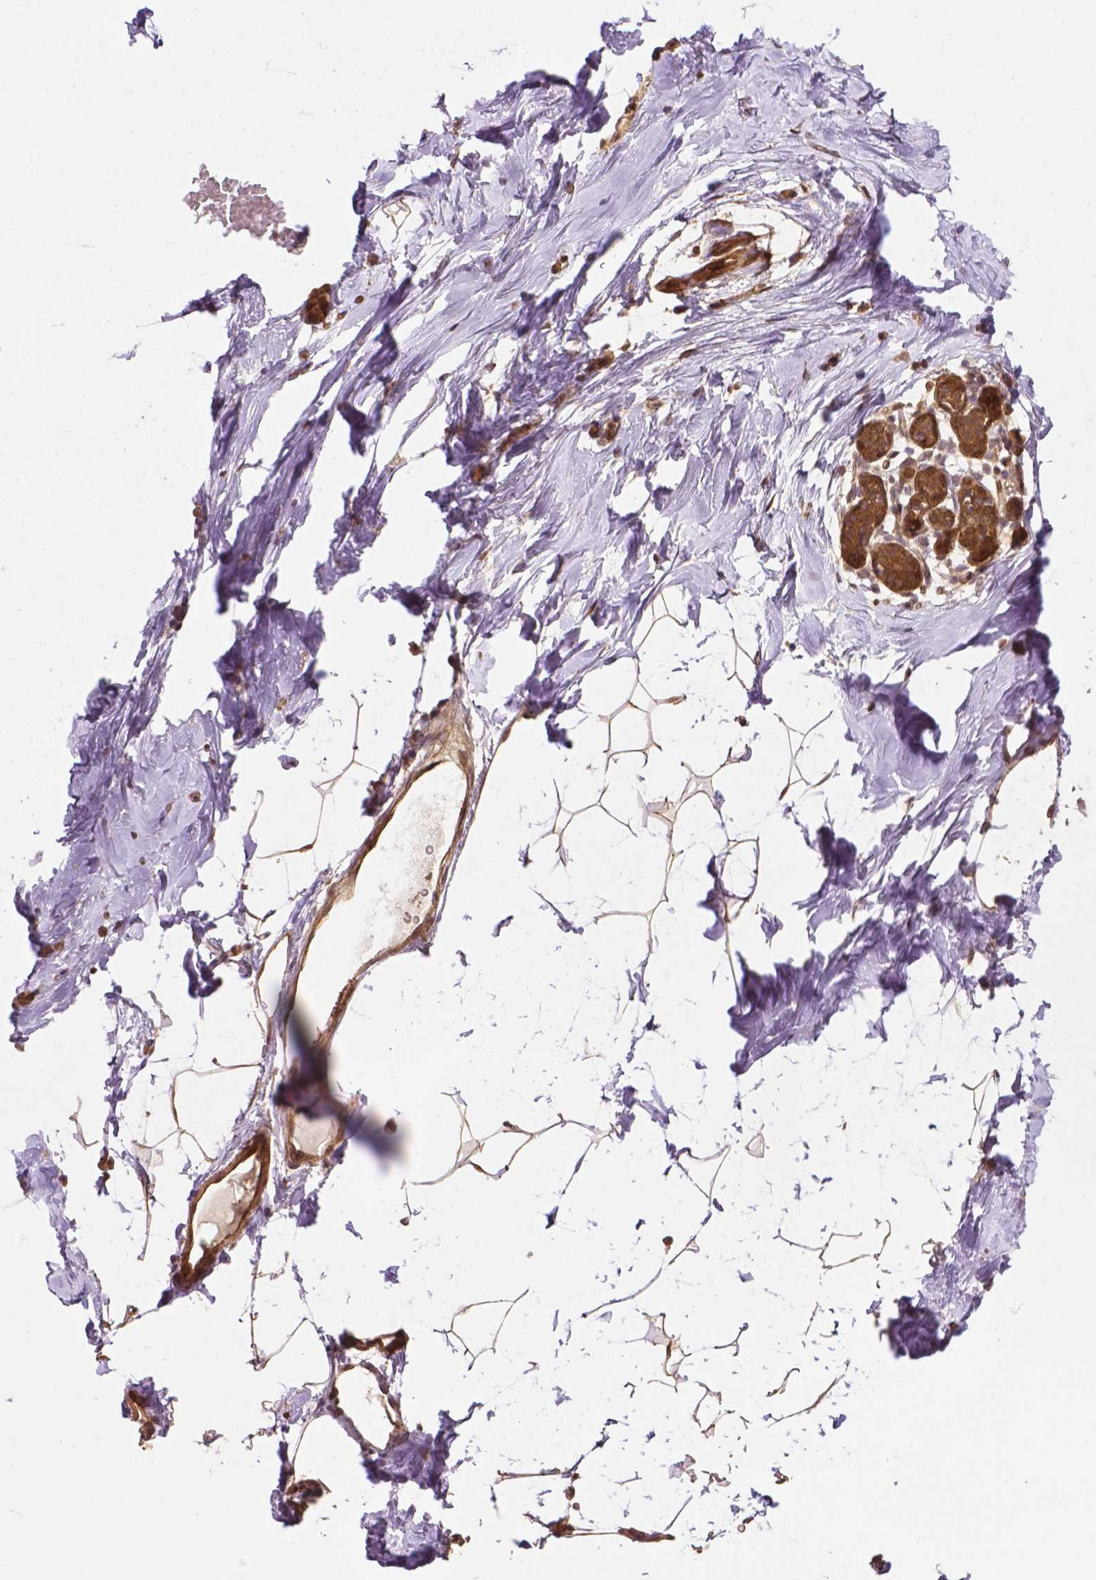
{"staining": {"intensity": "moderate", "quantity": ">75%", "location": "cytoplasmic/membranous,nuclear"}, "tissue": "breast", "cell_type": "Adipocytes", "image_type": "normal", "snomed": [{"axis": "morphology", "description": "Normal tissue, NOS"}, {"axis": "topography", "description": "Breast"}], "caption": "The image shows staining of unremarkable breast, revealing moderate cytoplasmic/membranous,nuclear protein positivity (brown color) within adipocytes. The staining was performed using DAB, with brown indicating positive protein expression. Nuclei are stained blue with hematoxylin.", "gene": "YAP1", "patient": {"sex": "female", "age": 32}}